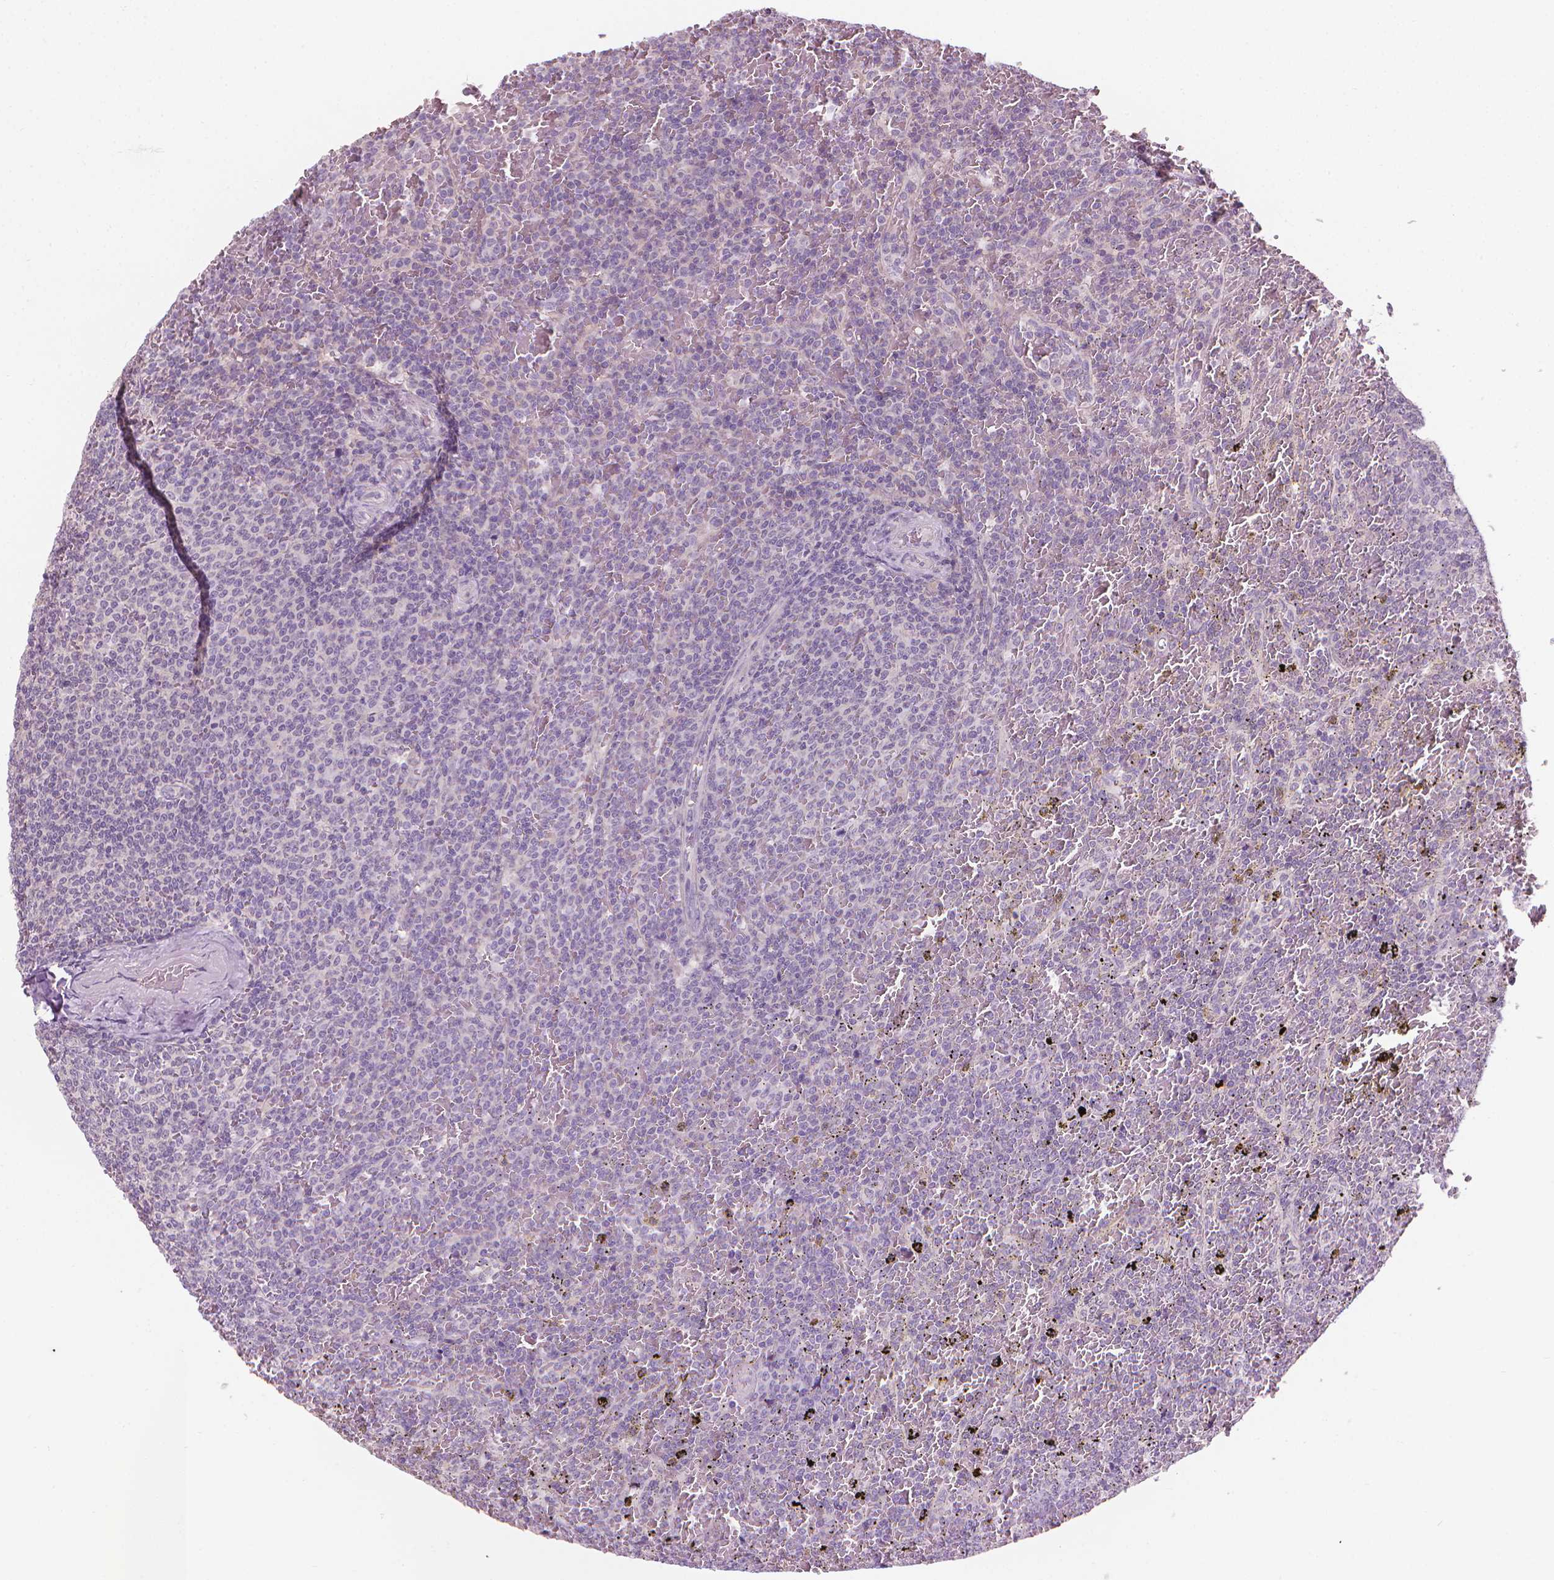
{"staining": {"intensity": "negative", "quantity": "none", "location": "none"}, "tissue": "lymphoma", "cell_type": "Tumor cells", "image_type": "cancer", "snomed": [{"axis": "morphology", "description": "Malignant lymphoma, non-Hodgkin's type, Low grade"}, {"axis": "topography", "description": "Spleen"}], "caption": "Tumor cells are negative for protein expression in human malignant lymphoma, non-Hodgkin's type (low-grade). The staining is performed using DAB brown chromogen with nuclei counter-stained in using hematoxylin.", "gene": "SAXO2", "patient": {"sex": "female", "age": 77}}